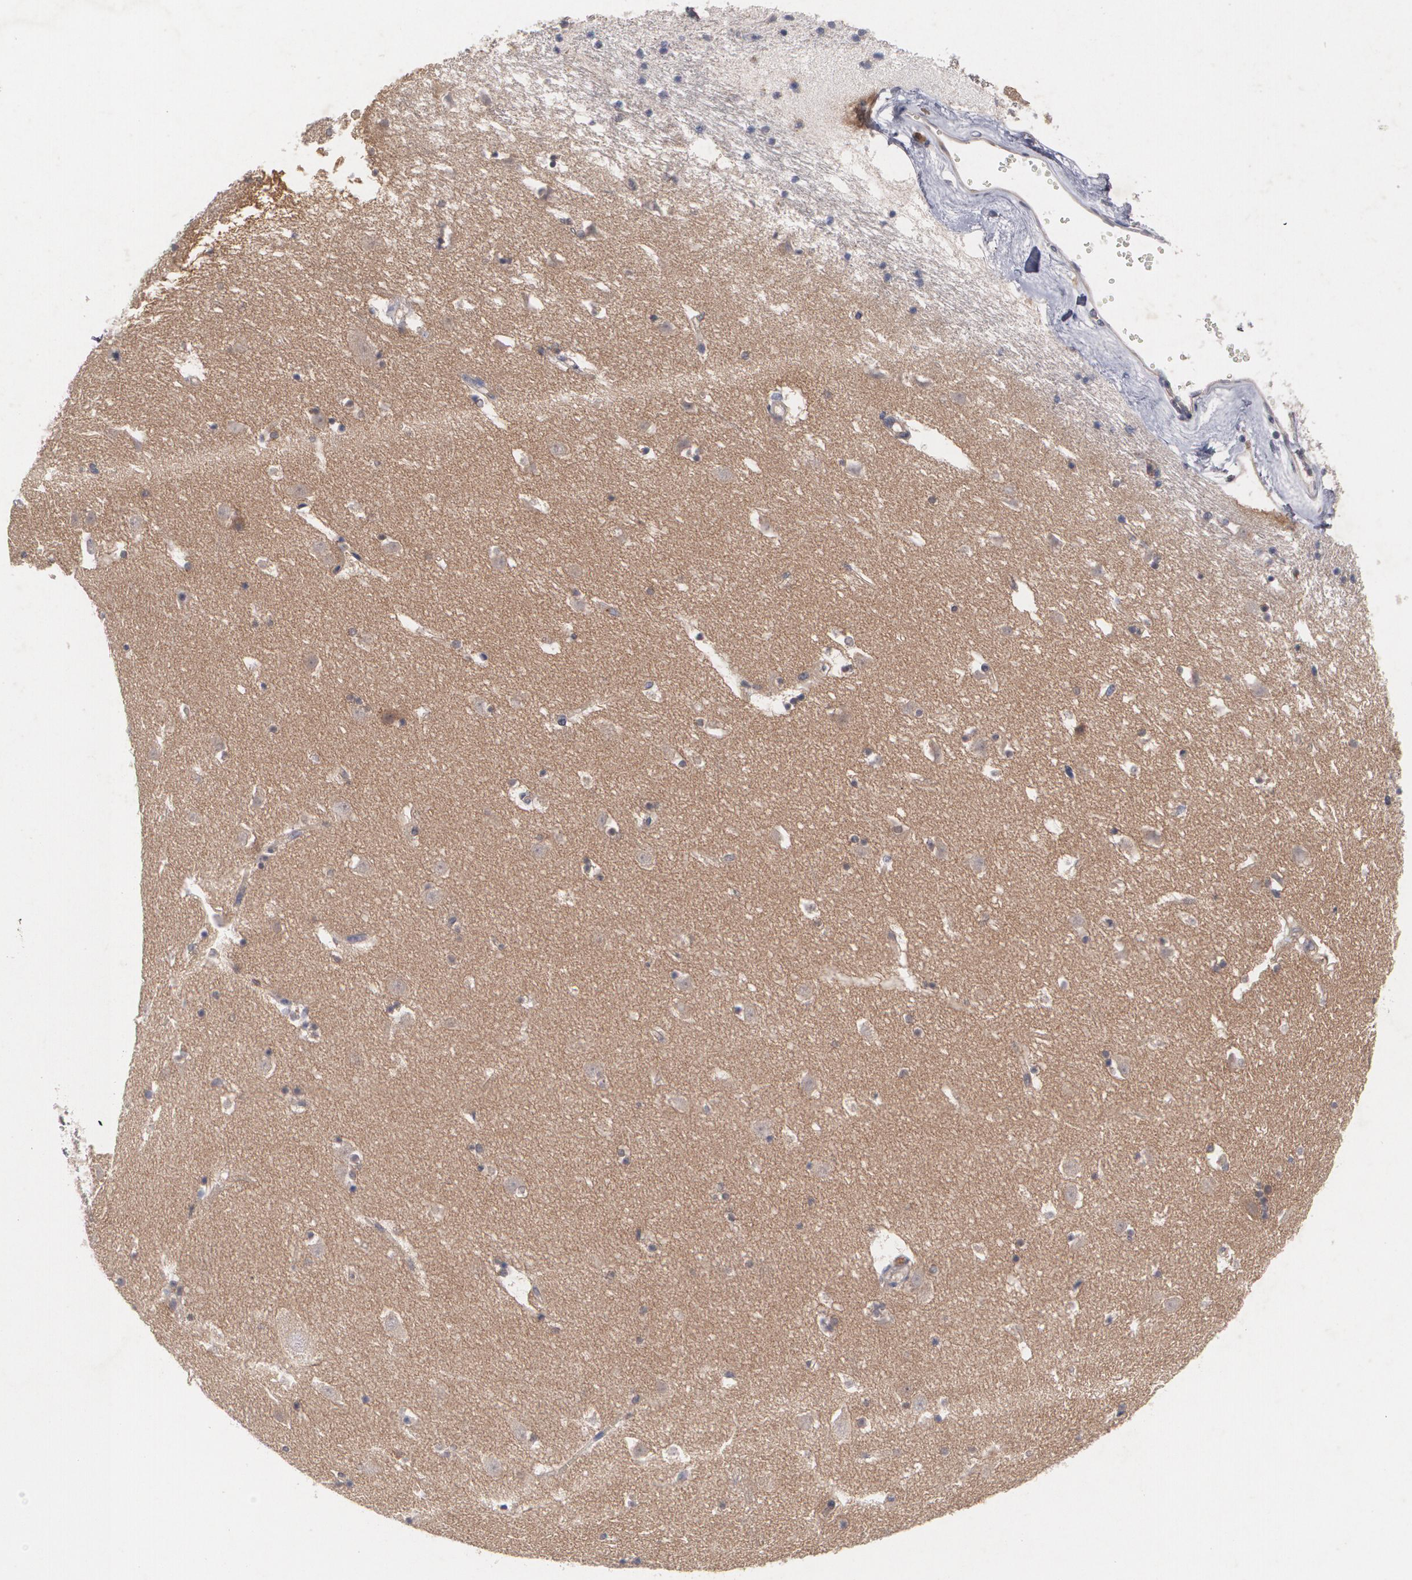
{"staining": {"intensity": "weak", "quantity": "<25%", "location": "cytoplasmic/membranous"}, "tissue": "caudate", "cell_type": "Glial cells", "image_type": "normal", "snomed": [{"axis": "morphology", "description": "Normal tissue, NOS"}, {"axis": "topography", "description": "Lateral ventricle wall"}], "caption": "Histopathology image shows no significant protein staining in glial cells of benign caudate. (DAB immunohistochemistry (IHC) visualized using brightfield microscopy, high magnification).", "gene": "HTT", "patient": {"sex": "male", "age": 45}}